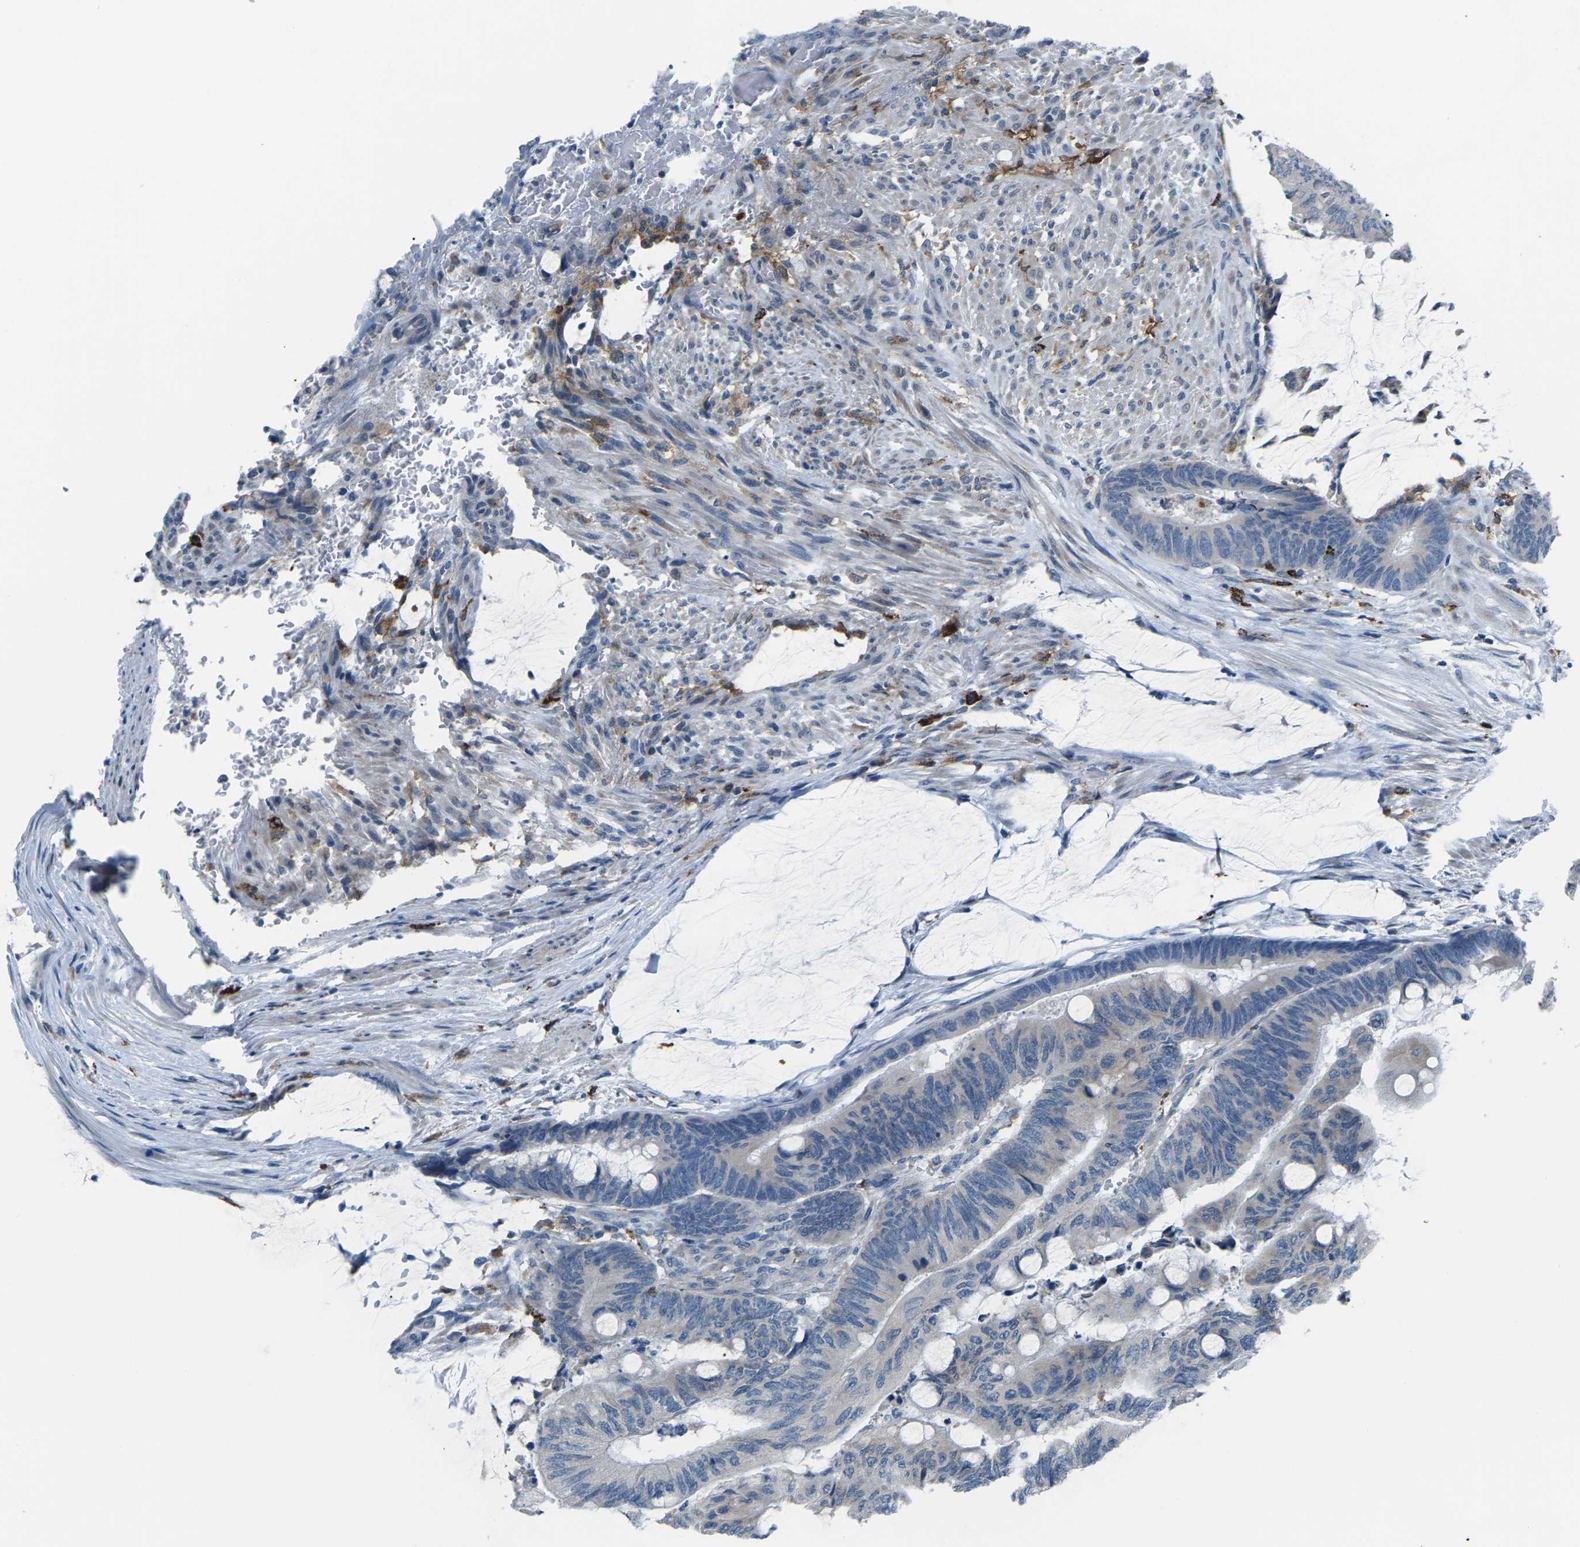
{"staining": {"intensity": "negative", "quantity": "none", "location": "none"}, "tissue": "colorectal cancer", "cell_type": "Tumor cells", "image_type": "cancer", "snomed": [{"axis": "morphology", "description": "Normal tissue, NOS"}, {"axis": "morphology", "description": "Adenocarcinoma, NOS"}, {"axis": "topography", "description": "Rectum"}], "caption": "This is an immunohistochemistry photomicrograph of colorectal cancer. There is no positivity in tumor cells.", "gene": "PTPN1", "patient": {"sex": "male", "age": 92}}